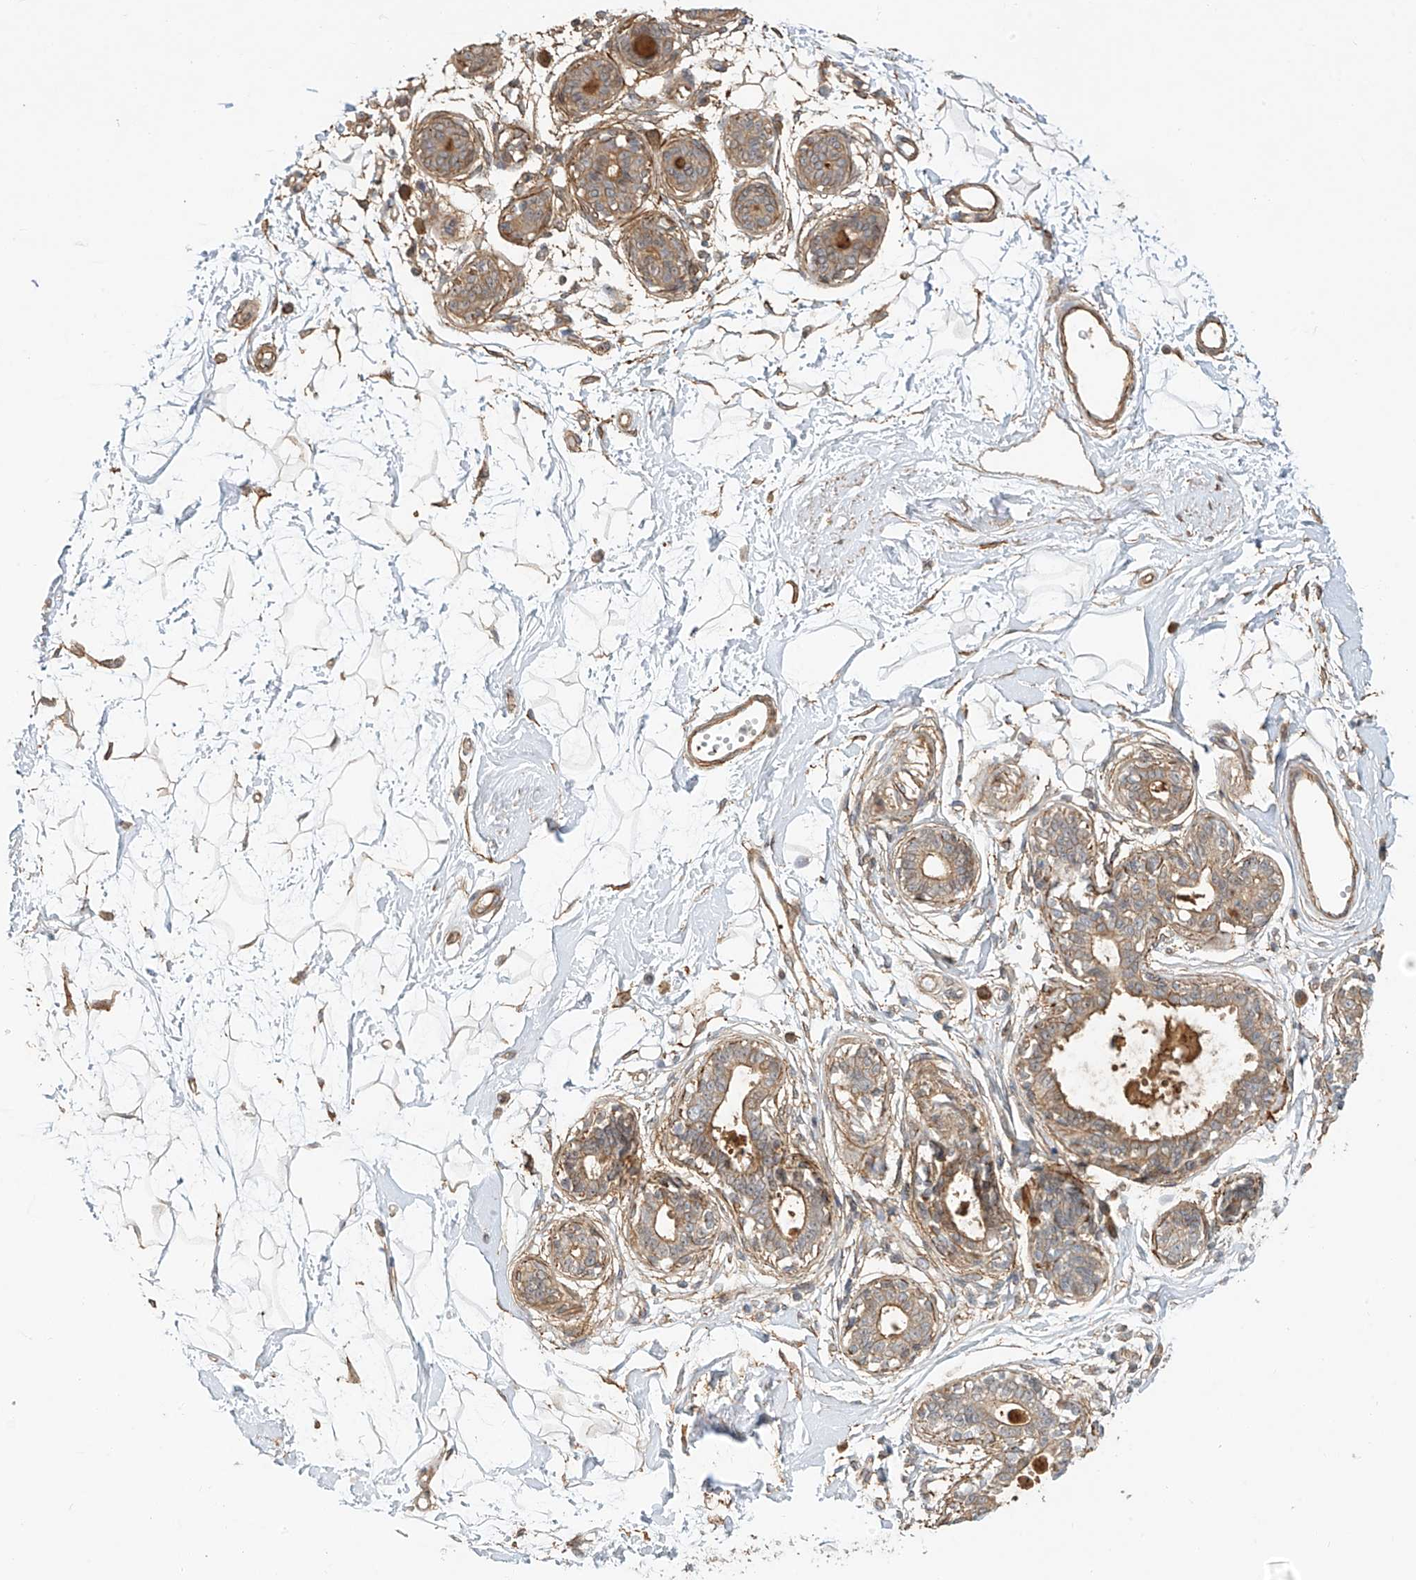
{"staining": {"intensity": "negative", "quantity": "none", "location": "none"}, "tissue": "breast", "cell_type": "Adipocytes", "image_type": "normal", "snomed": [{"axis": "morphology", "description": "Normal tissue, NOS"}, {"axis": "topography", "description": "Breast"}], "caption": "Protein analysis of unremarkable breast displays no significant expression in adipocytes.", "gene": "CSMD3", "patient": {"sex": "female", "age": 45}}